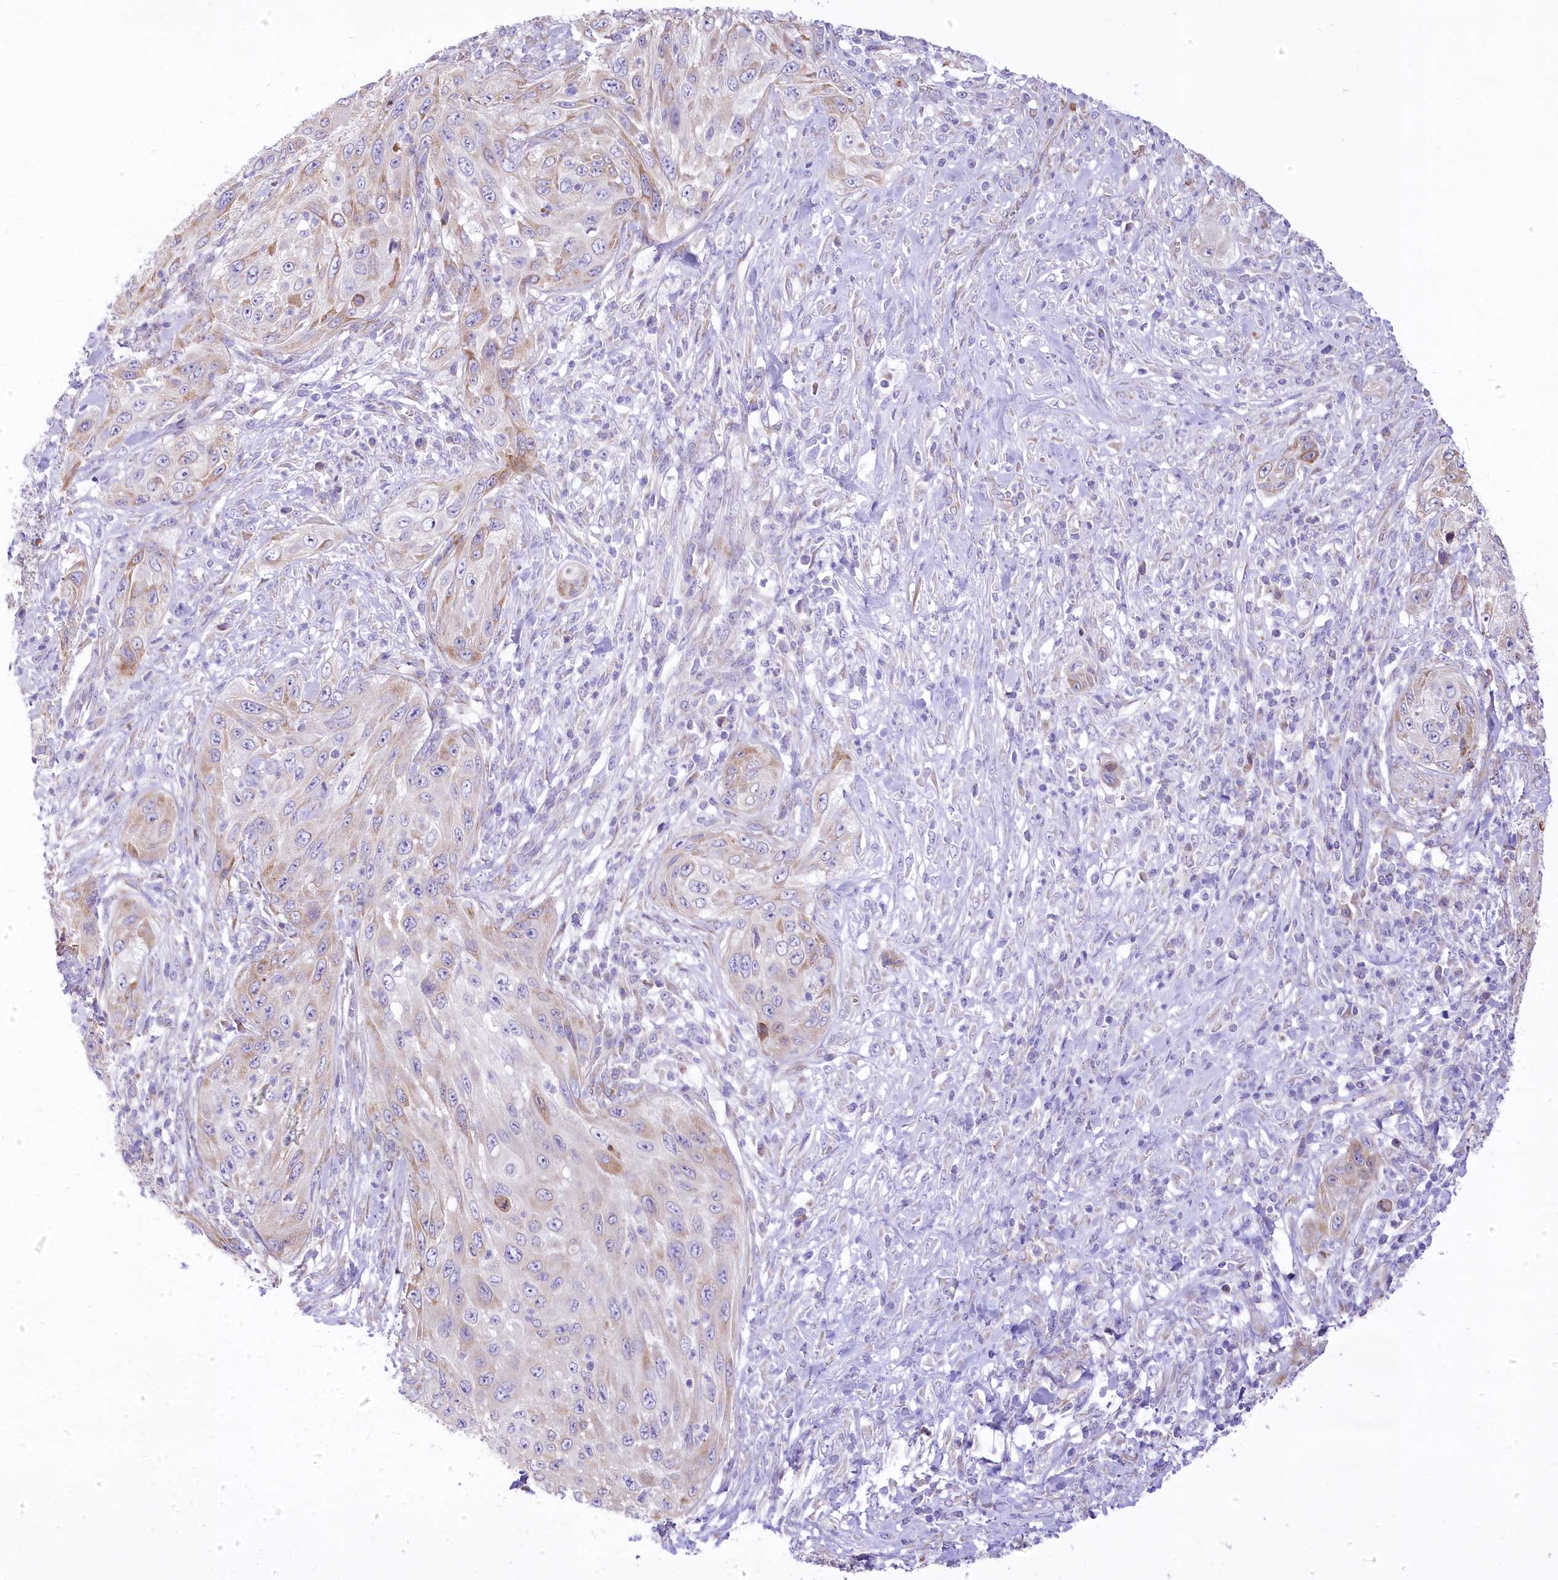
{"staining": {"intensity": "moderate", "quantity": "<25%", "location": "cytoplasmic/membranous"}, "tissue": "cervical cancer", "cell_type": "Tumor cells", "image_type": "cancer", "snomed": [{"axis": "morphology", "description": "Squamous cell carcinoma, NOS"}, {"axis": "topography", "description": "Cervix"}], "caption": "DAB (3,3'-diaminobenzidine) immunohistochemical staining of human cervical cancer demonstrates moderate cytoplasmic/membranous protein expression in approximately <25% of tumor cells.", "gene": "STT3B", "patient": {"sex": "female", "age": 42}}